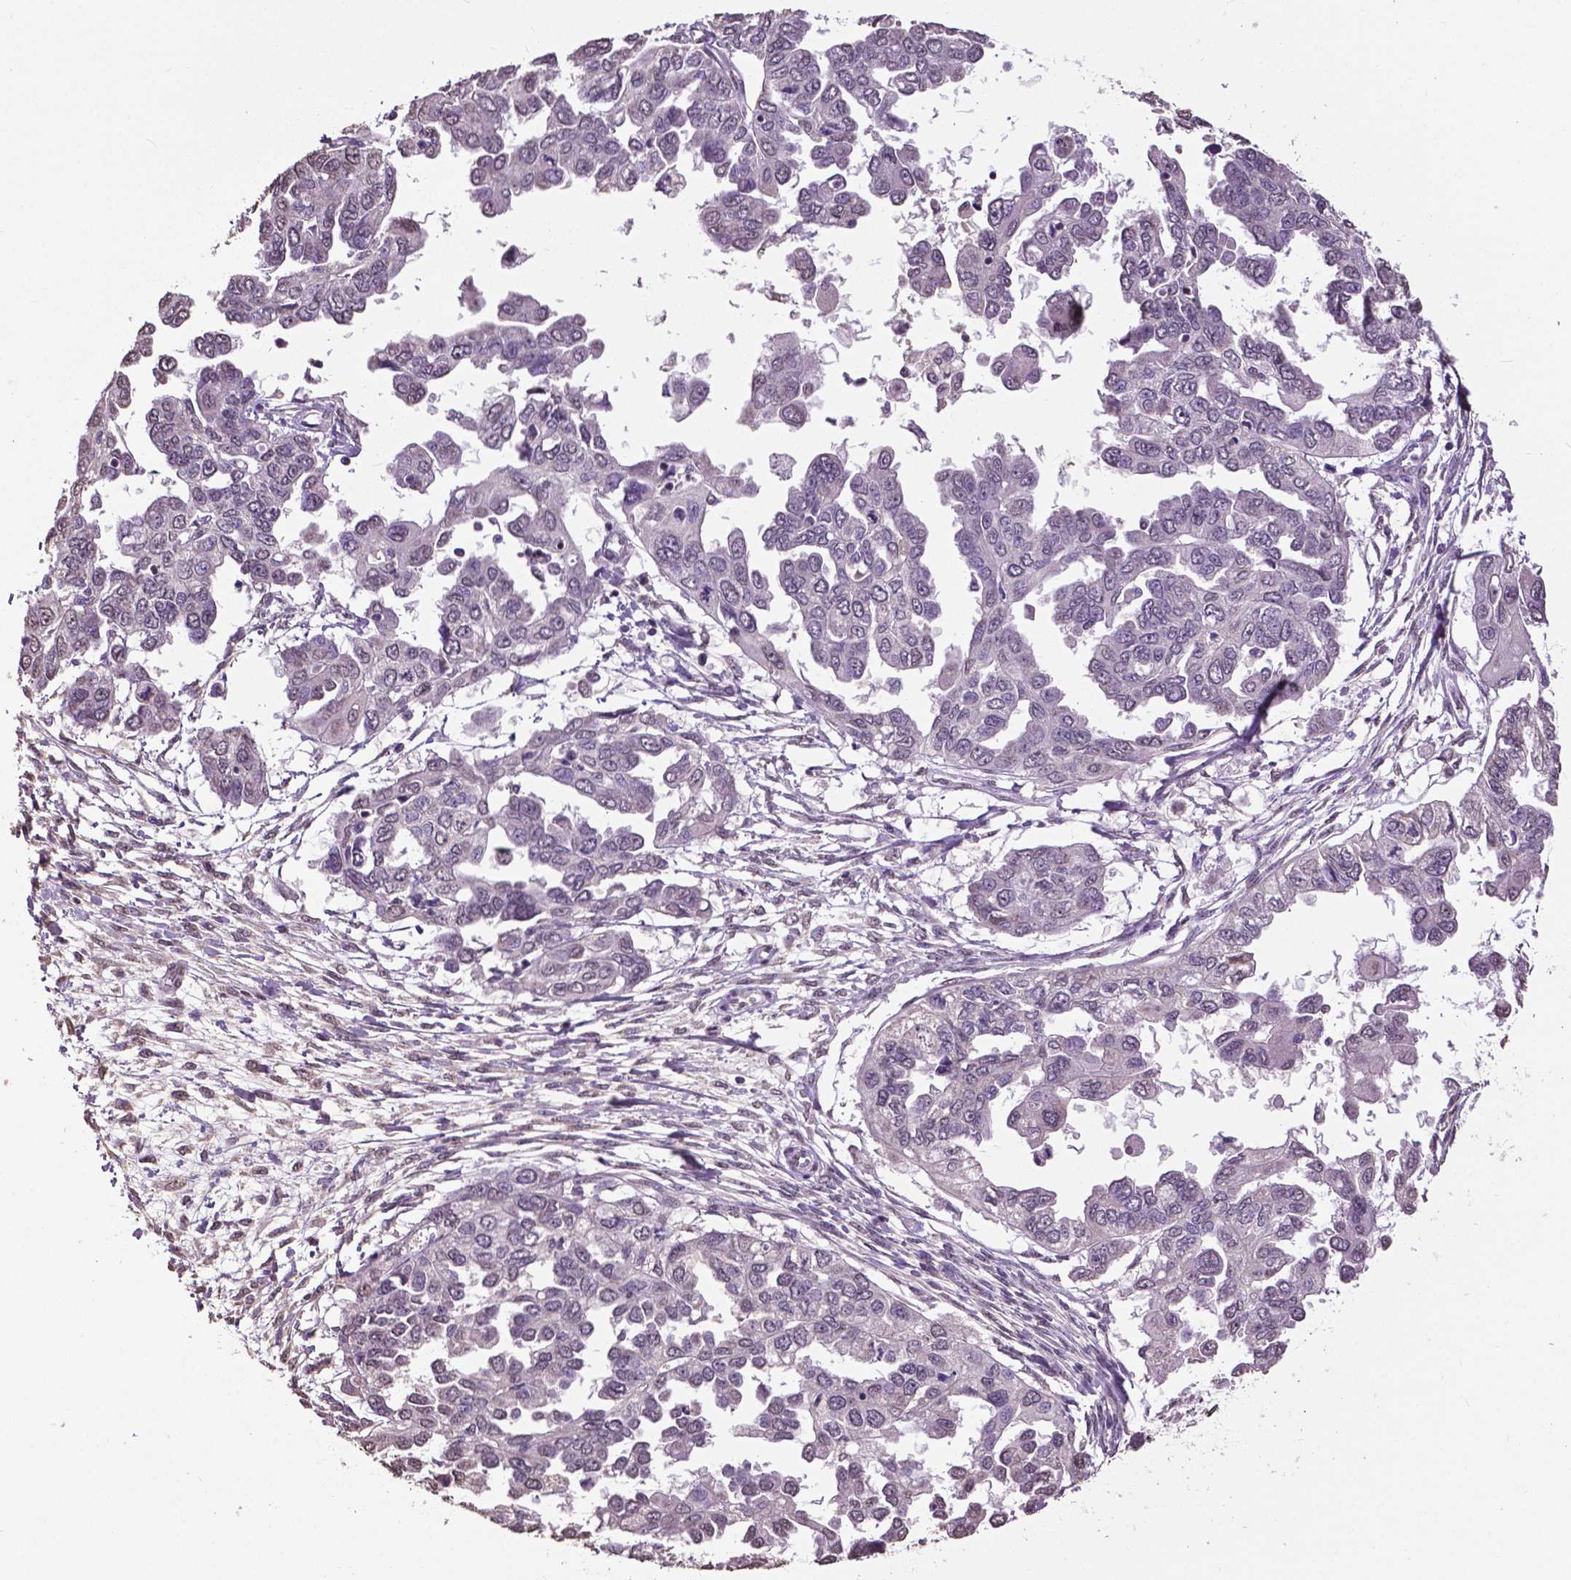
{"staining": {"intensity": "negative", "quantity": "none", "location": "none"}, "tissue": "ovarian cancer", "cell_type": "Tumor cells", "image_type": "cancer", "snomed": [{"axis": "morphology", "description": "Cystadenocarcinoma, serous, NOS"}, {"axis": "topography", "description": "Ovary"}], "caption": "DAB immunohistochemical staining of human ovarian cancer (serous cystadenocarcinoma) exhibits no significant staining in tumor cells.", "gene": "RUNX3", "patient": {"sex": "female", "age": 53}}